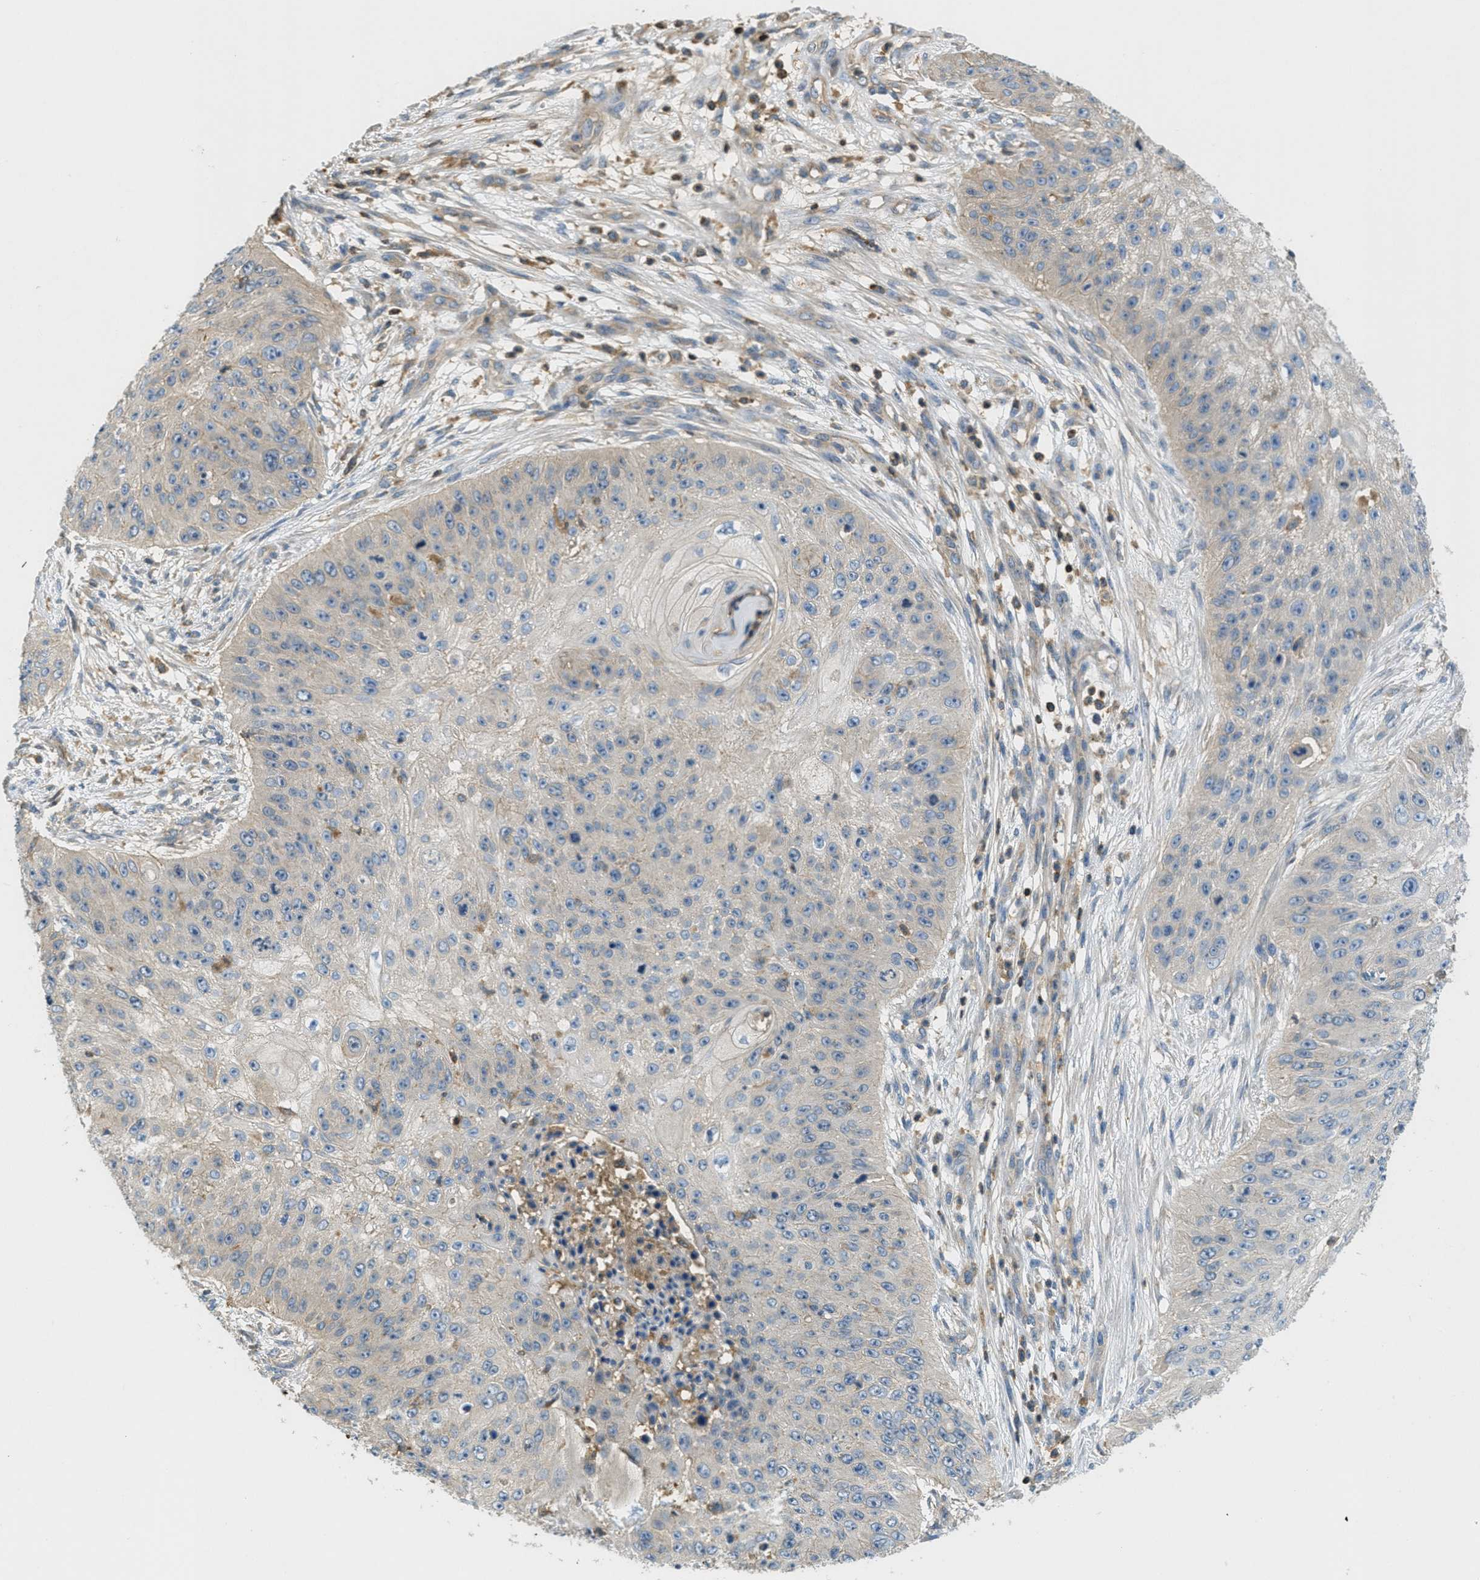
{"staining": {"intensity": "weak", "quantity": "<25%", "location": "cytoplasmic/membranous"}, "tissue": "skin cancer", "cell_type": "Tumor cells", "image_type": "cancer", "snomed": [{"axis": "morphology", "description": "Squamous cell carcinoma, NOS"}, {"axis": "topography", "description": "Skin"}], "caption": "Skin cancer (squamous cell carcinoma) stained for a protein using IHC exhibits no positivity tumor cells.", "gene": "GRIK2", "patient": {"sex": "female", "age": 80}}